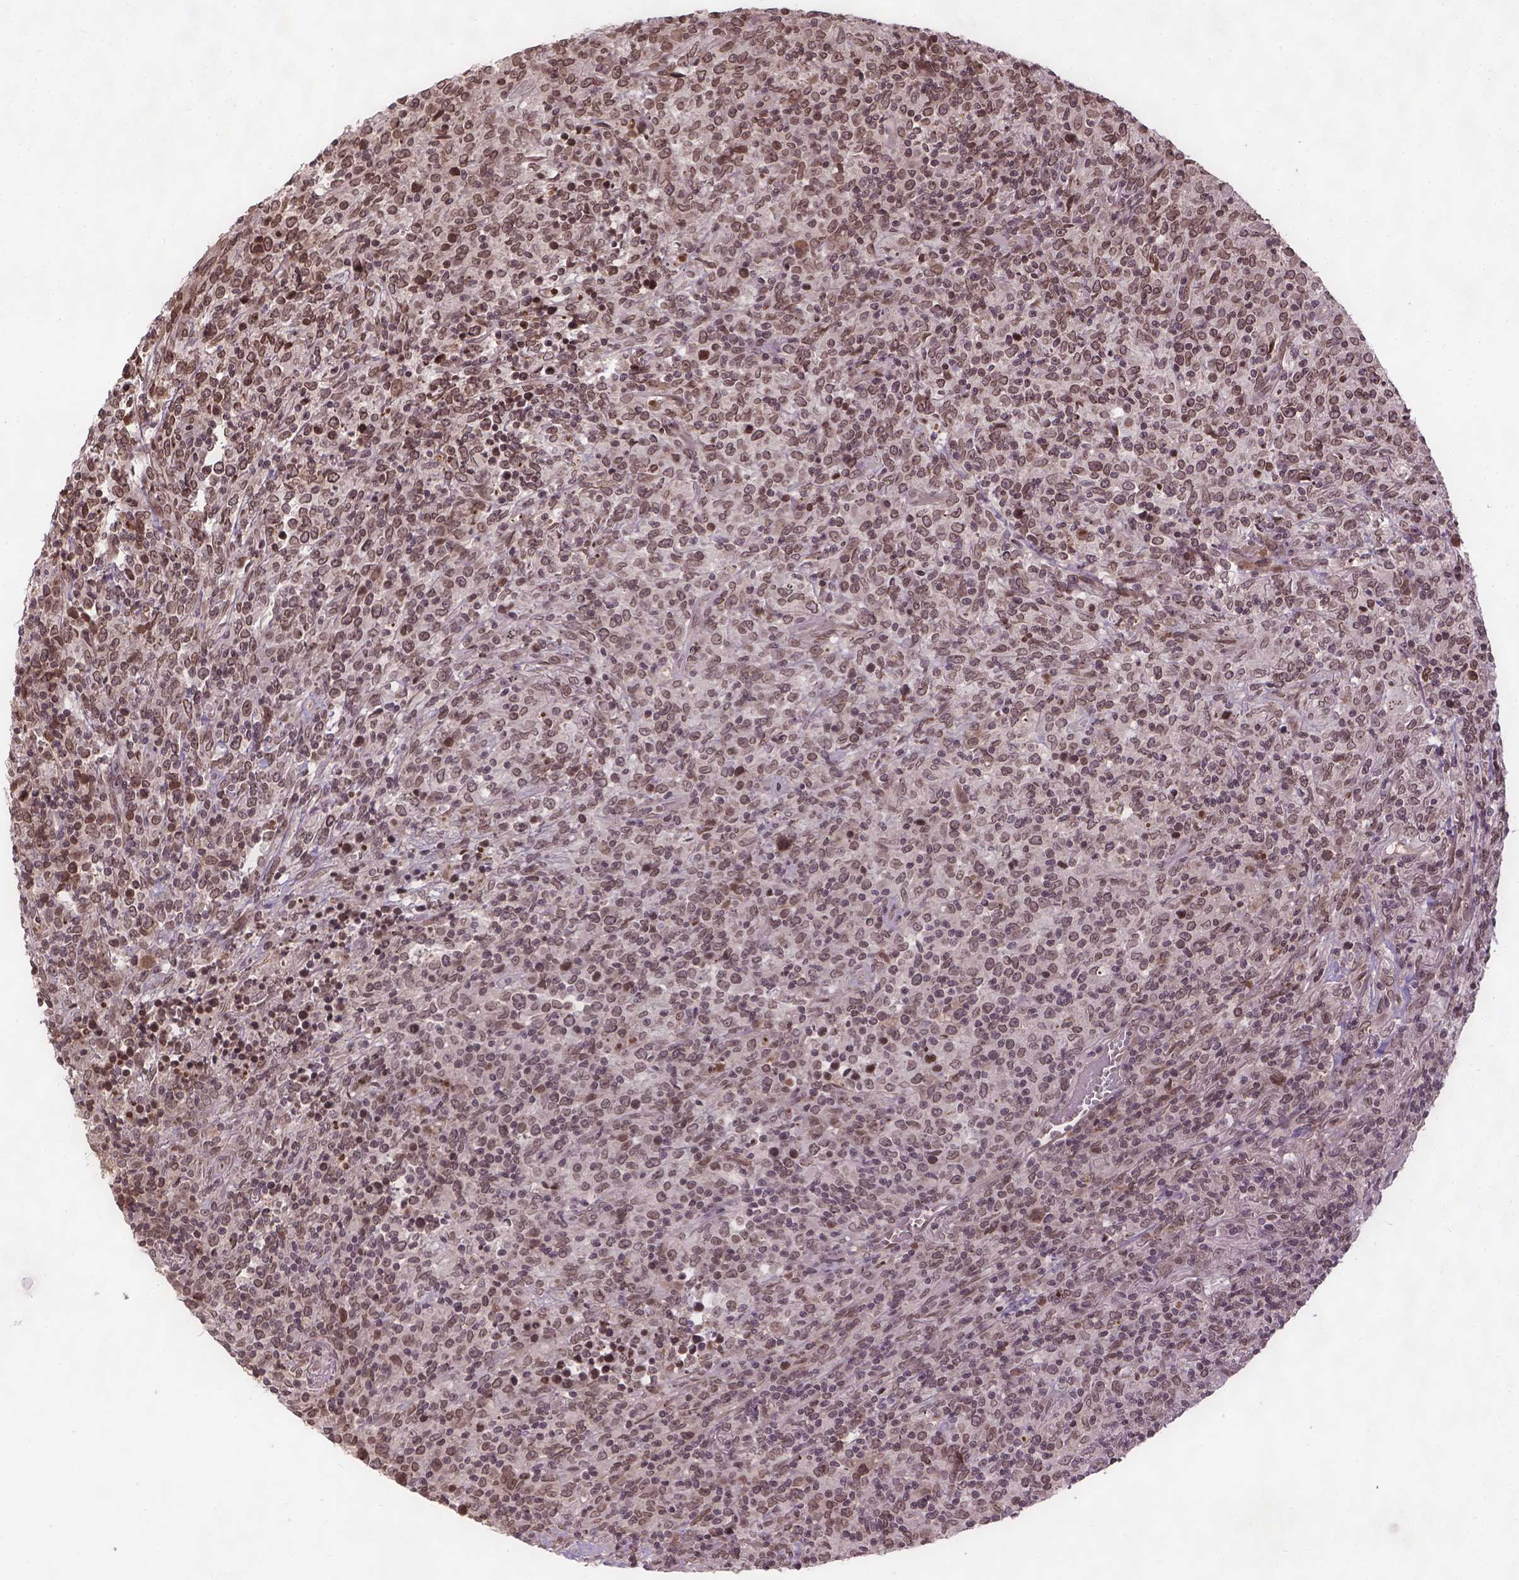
{"staining": {"intensity": "moderate", "quantity": ">75%", "location": "nuclear"}, "tissue": "lymphoma", "cell_type": "Tumor cells", "image_type": "cancer", "snomed": [{"axis": "morphology", "description": "Malignant lymphoma, non-Hodgkin's type, High grade"}, {"axis": "topography", "description": "Lung"}], "caption": "Tumor cells reveal medium levels of moderate nuclear staining in about >75% of cells in human malignant lymphoma, non-Hodgkin's type (high-grade).", "gene": "BANF1", "patient": {"sex": "male", "age": 79}}